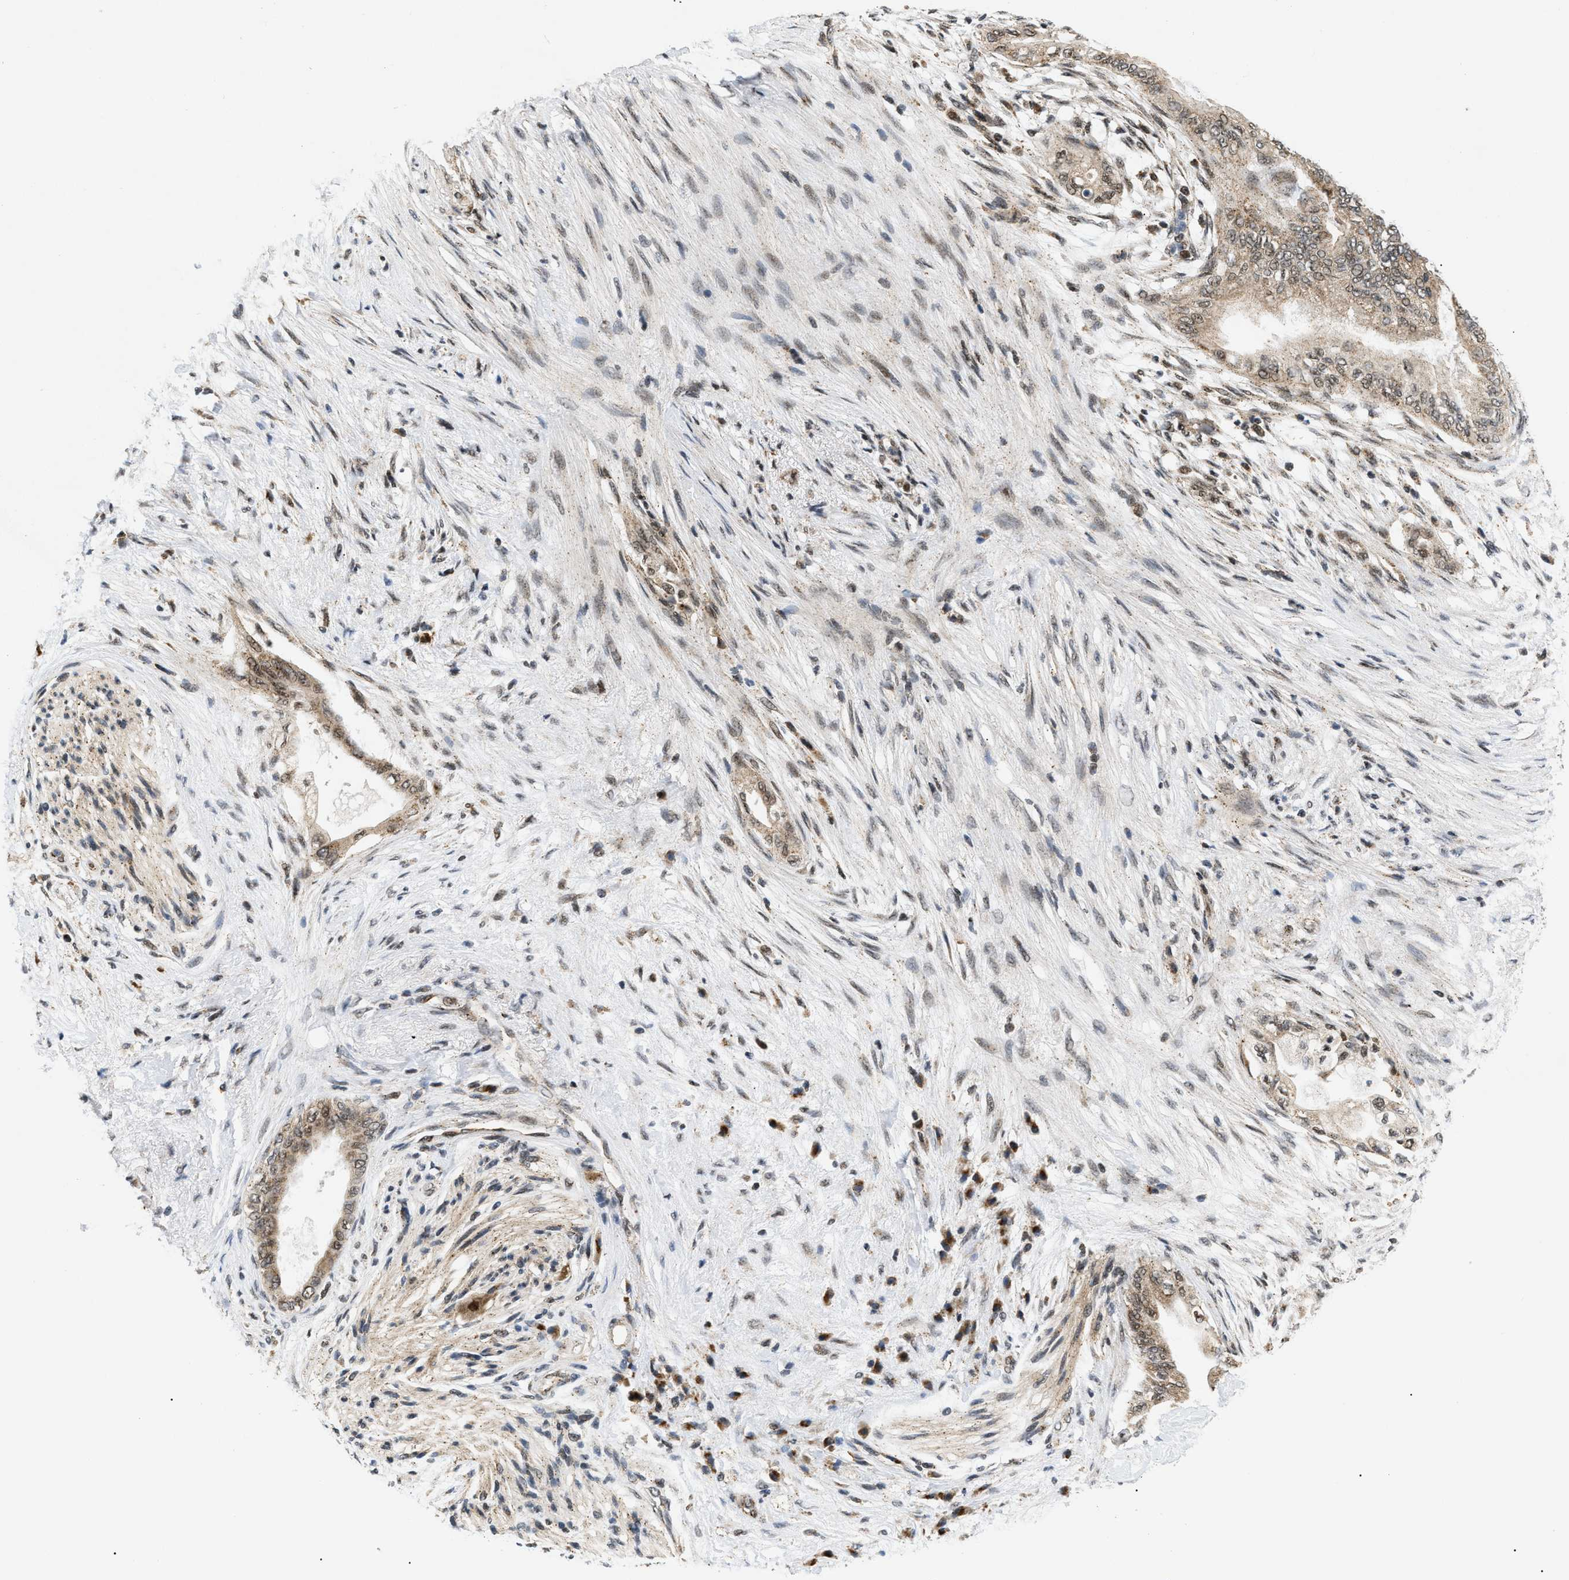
{"staining": {"intensity": "weak", "quantity": ">75%", "location": "cytoplasmic/membranous,nuclear"}, "tissue": "pancreatic cancer", "cell_type": "Tumor cells", "image_type": "cancer", "snomed": [{"axis": "morphology", "description": "Normal tissue, NOS"}, {"axis": "morphology", "description": "Adenocarcinoma, NOS"}, {"axis": "topography", "description": "Pancreas"}, {"axis": "topography", "description": "Duodenum"}], "caption": "Pancreatic cancer stained with a protein marker reveals weak staining in tumor cells.", "gene": "ZBTB11", "patient": {"sex": "female", "age": 60}}